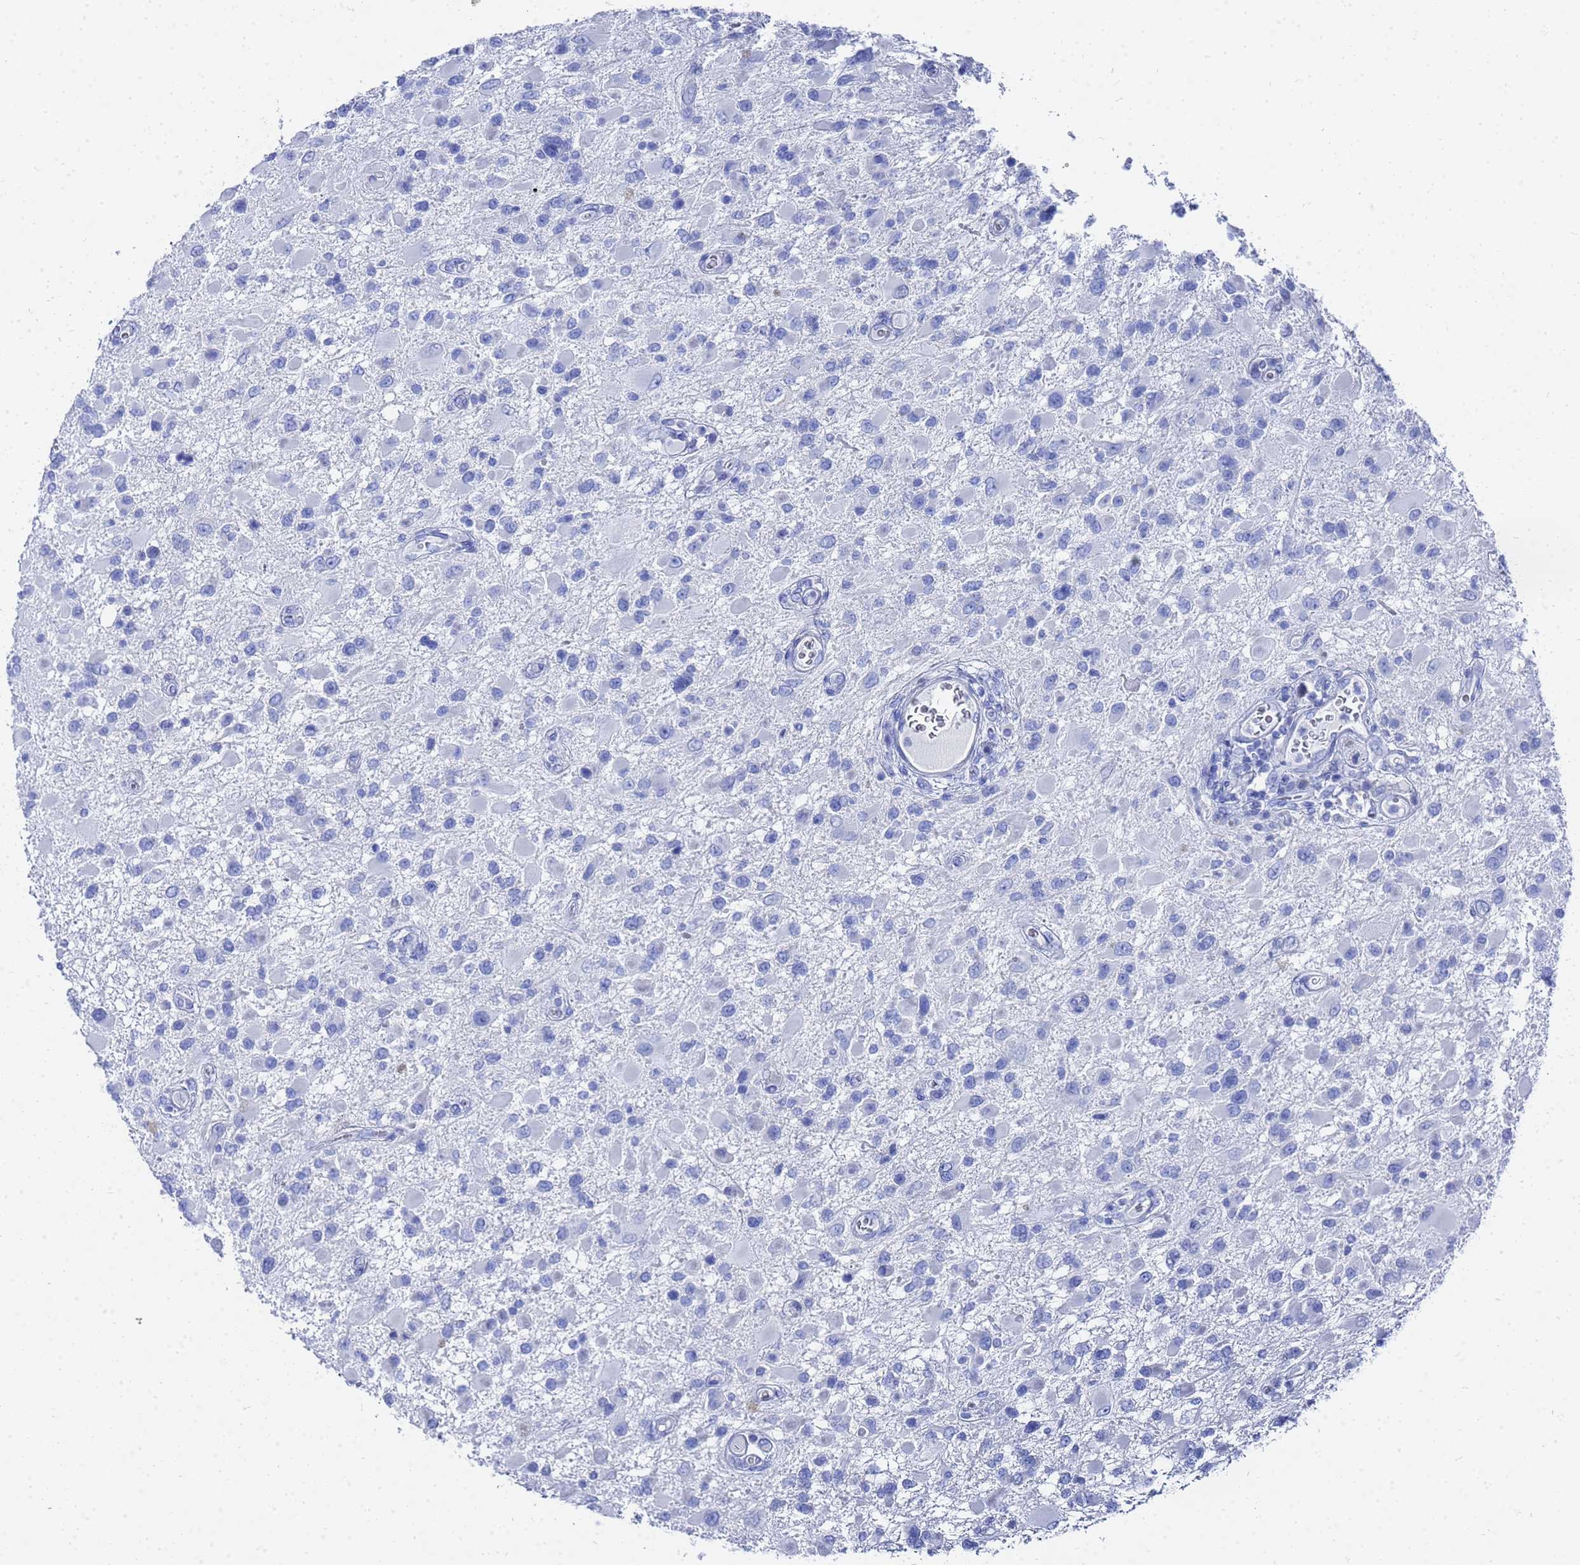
{"staining": {"intensity": "negative", "quantity": "none", "location": "none"}, "tissue": "glioma", "cell_type": "Tumor cells", "image_type": "cancer", "snomed": [{"axis": "morphology", "description": "Glioma, malignant, High grade"}, {"axis": "topography", "description": "Brain"}], "caption": "This is an IHC photomicrograph of glioma. There is no expression in tumor cells.", "gene": "GGT1", "patient": {"sex": "male", "age": 53}}